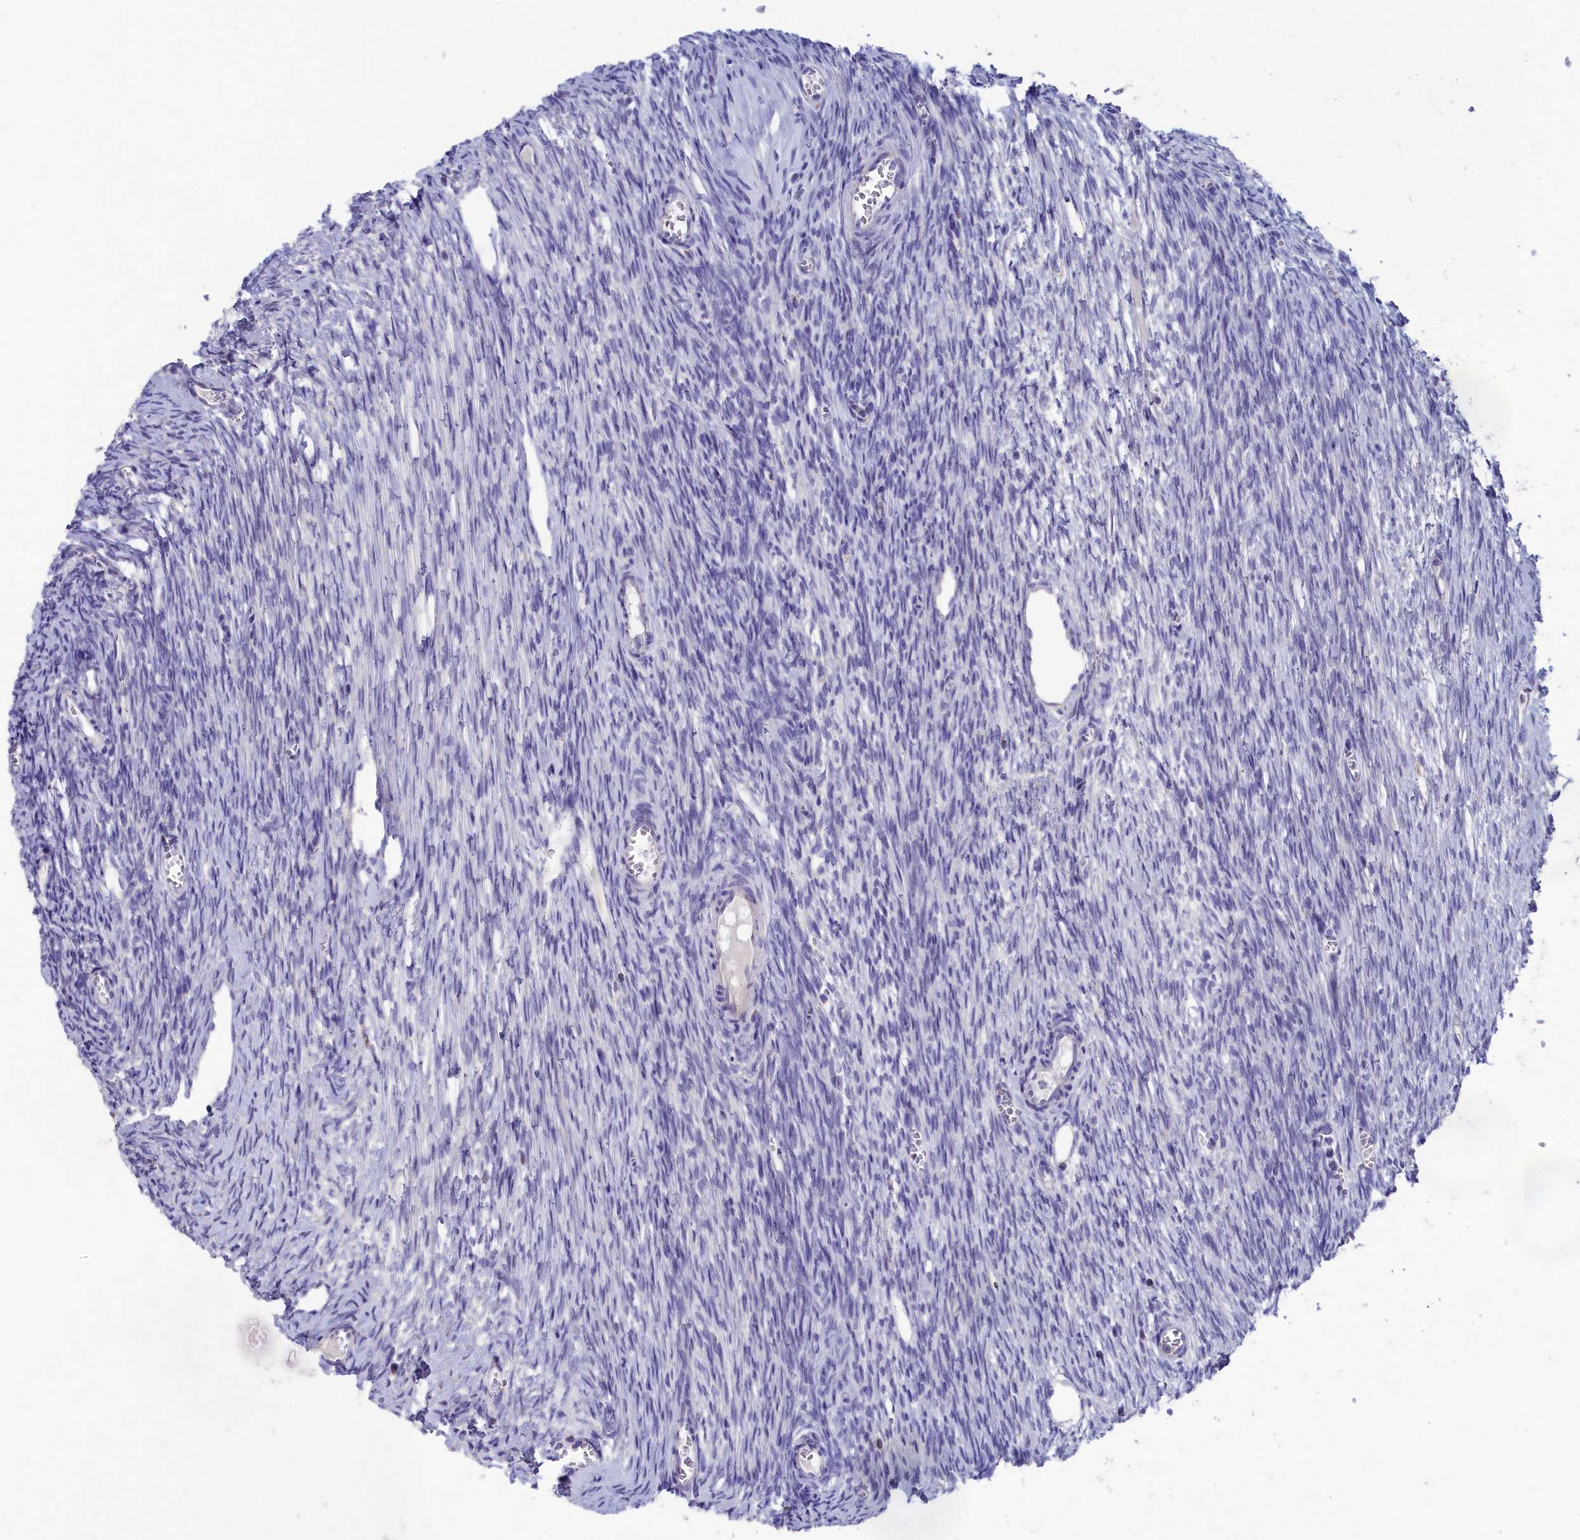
{"staining": {"intensity": "negative", "quantity": "none", "location": "none"}, "tissue": "ovary", "cell_type": "Ovarian stroma cells", "image_type": "normal", "snomed": [{"axis": "morphology", "description": "Normal tissue, NOS"}, {"axis": "topography", "description": "Ovary"}], "caption": "Immunohistochemical staining of unremarkable ovary shows no significant staining in ovarian stroma cells.", "gene": "PRDM12", "patient": {"sex": "female", "age": 44}}